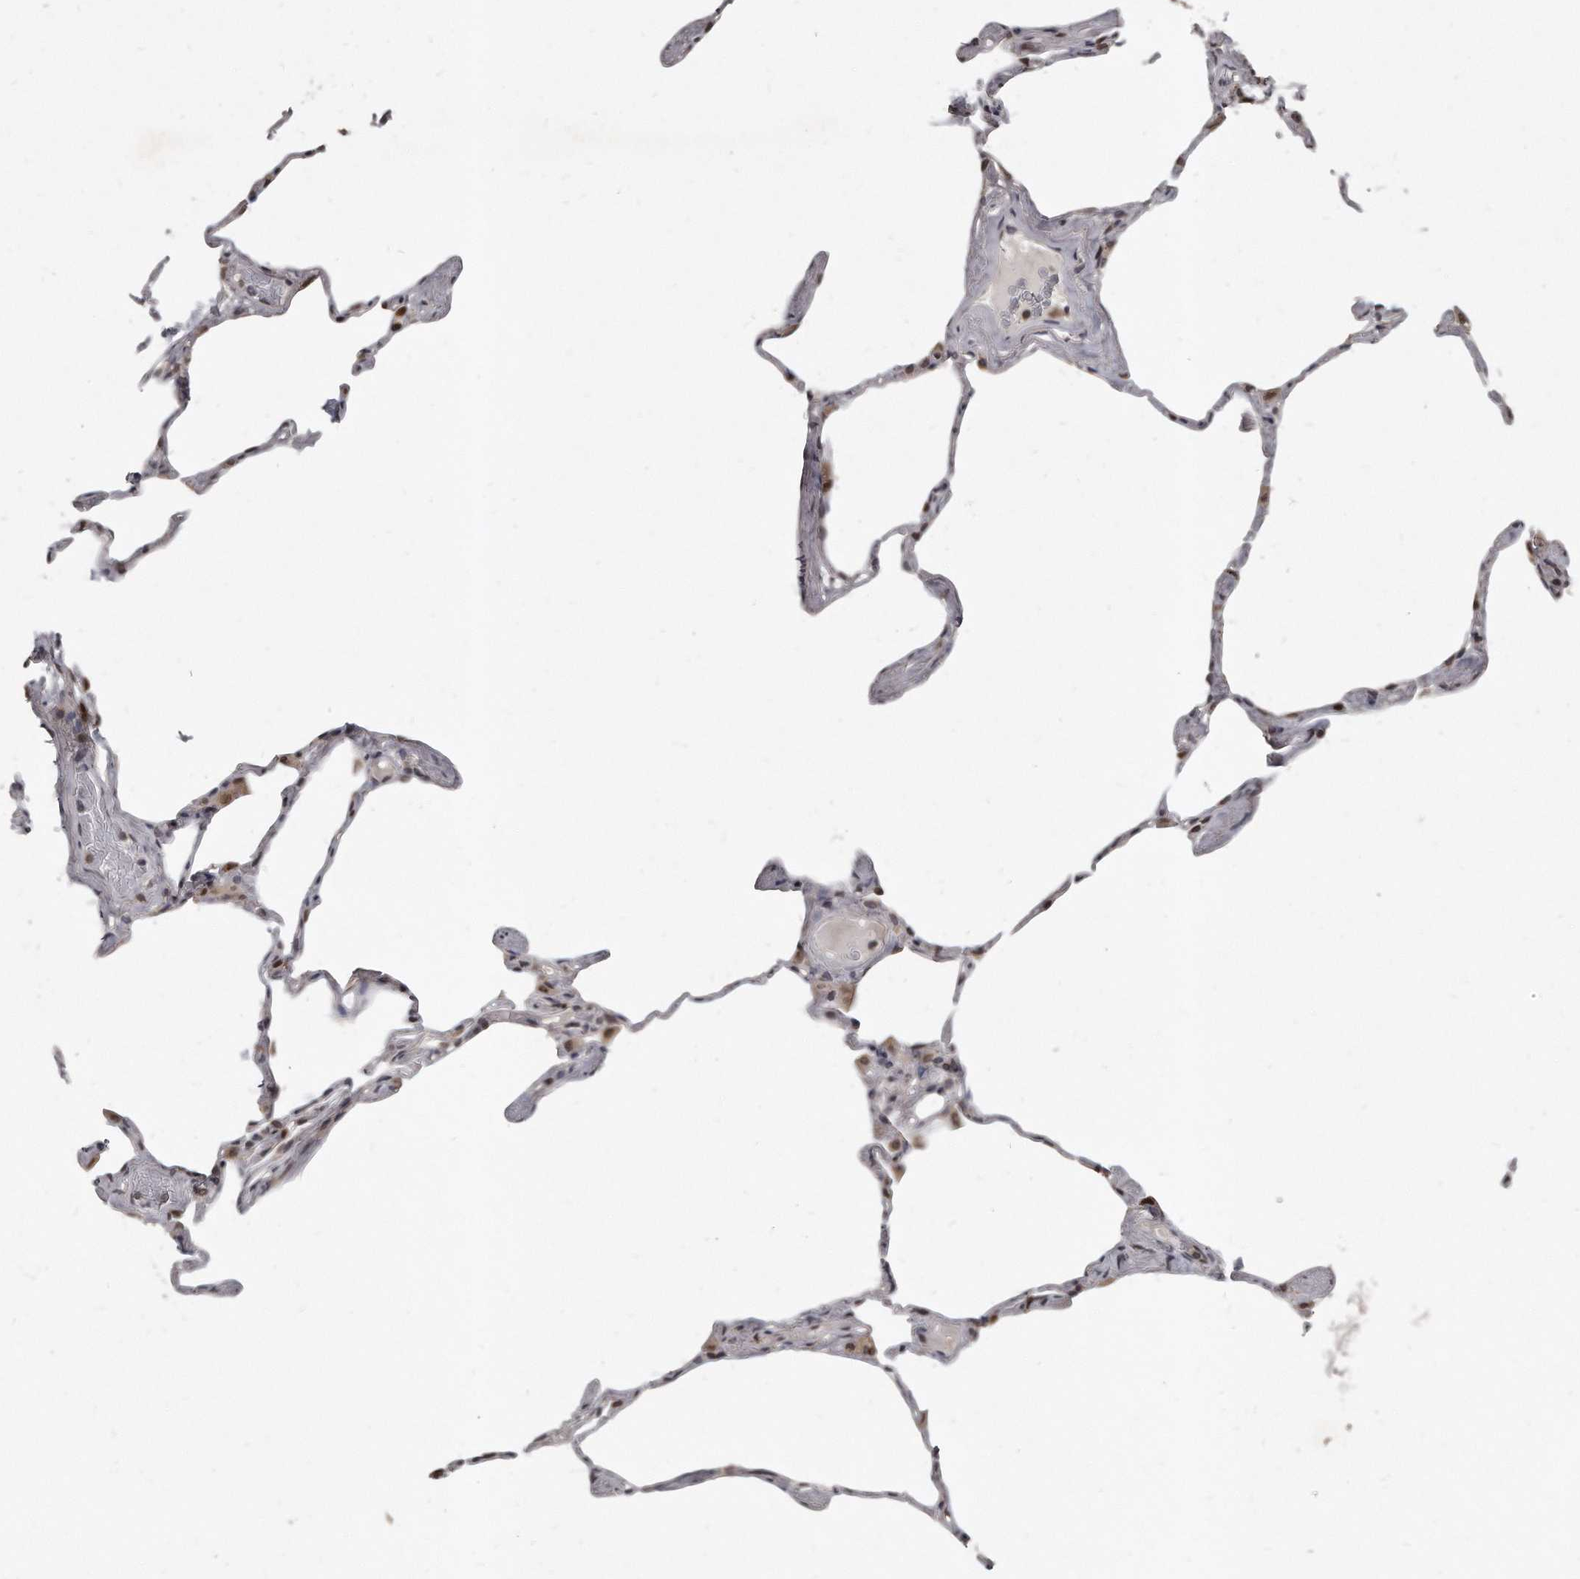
{"staining": {"intensity": "moderate", "quantity": "<25%", "location": "cytoplasmic/membranous,nuclear"}, "tissue": "lung", "cell_type": "Alveolar cells", "image_type": "normal", "snomed": [{"axis": "morphology", "description": "Normal tissue, NOS"}, {"axis": "topography", "description": "Lung"}], "caption": "A histopathology image of lung stained for a protein exhibits moderate cytoplasmic/membranous,nuclear brown staining in alveolar cells. Using DAB (brown) and hematoxylin (blue) stains, captured at high magnification using brightfield microscopy.", "gene": "GCH1", "patient": {"sex": "male", "age": 65}}